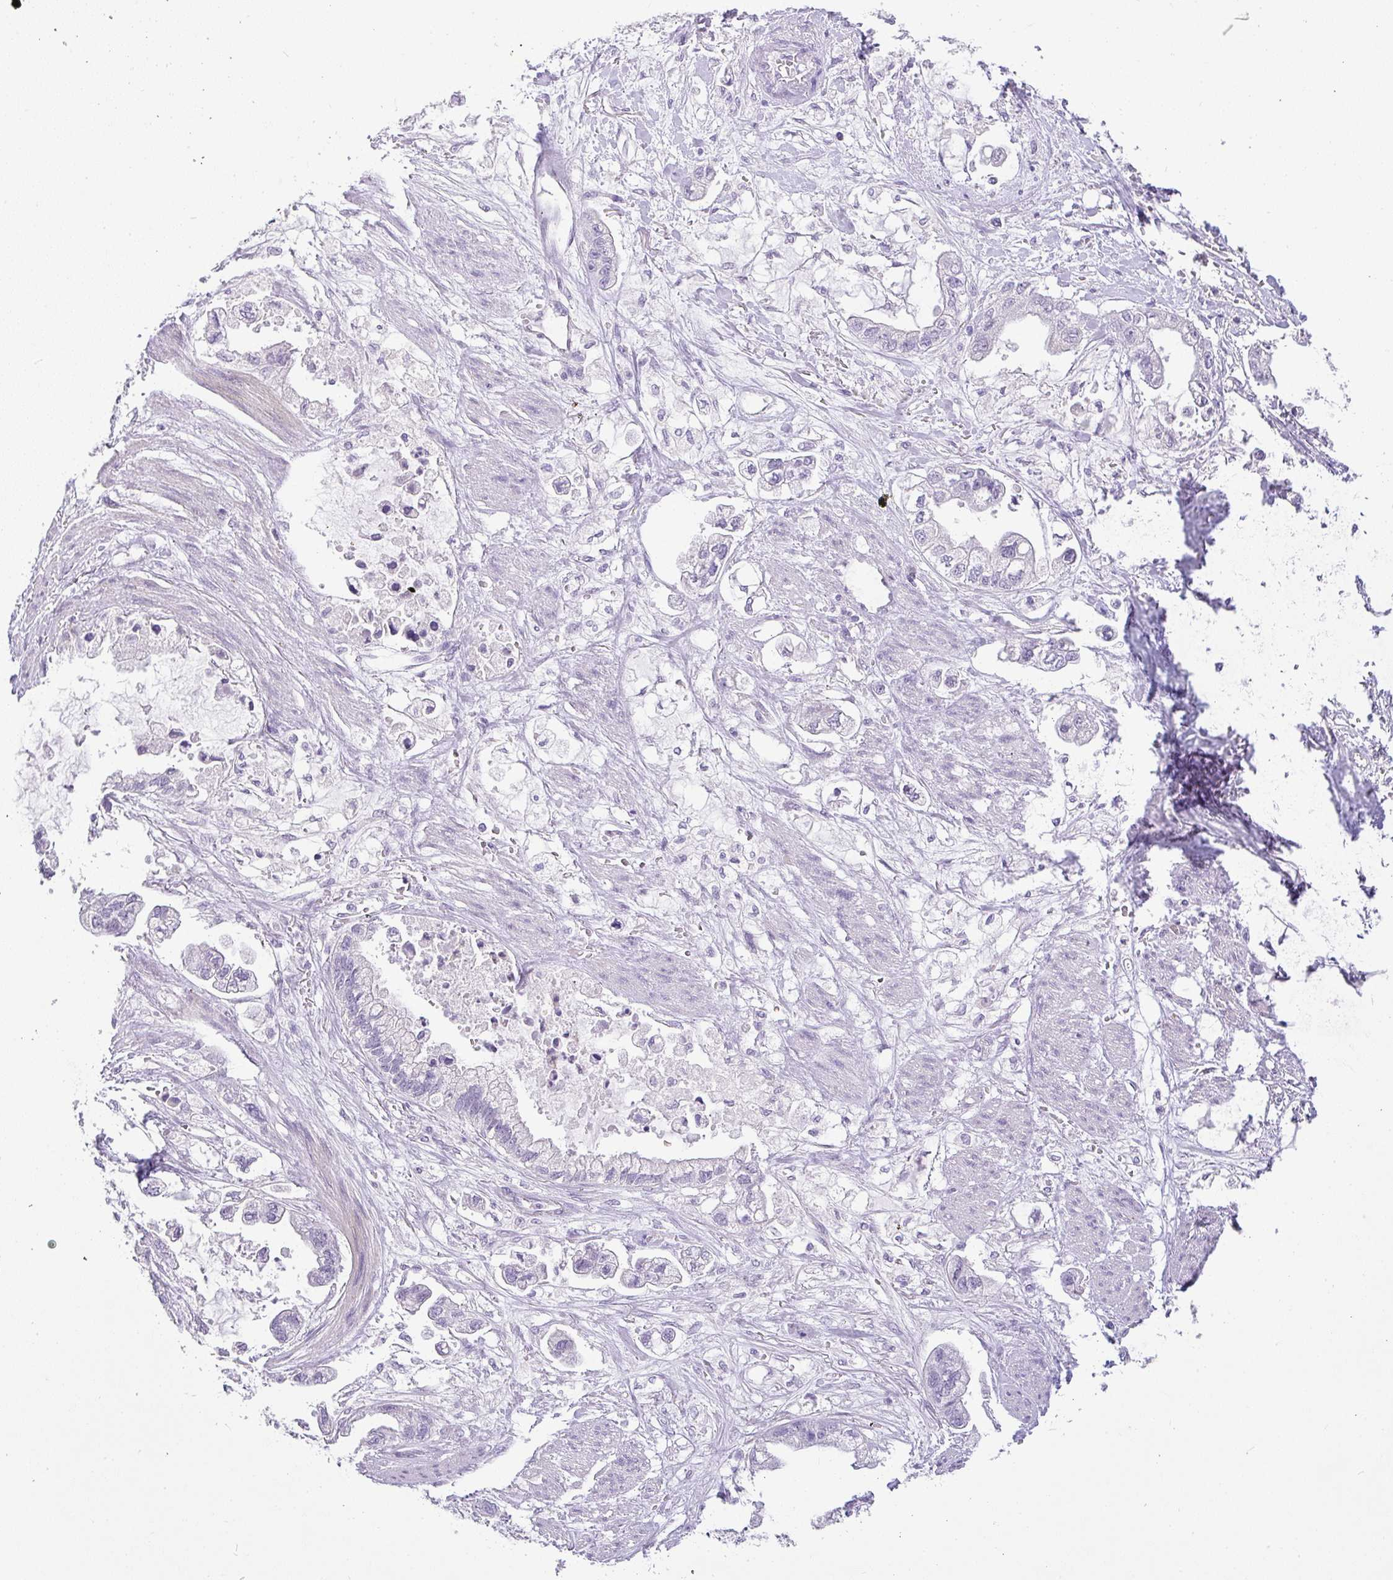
{"staining": {"intensity": "negative", "quantity": "none", "location": "none"}, "tissue": "stomach cancer", "cell_type": "Tumor cells", "image_type": "cancer", "snomed": [{"axis": "morphology", "description": "Adenocarcinoma, NOS"}, {"axis": "topography", "description": "Stomach"}], "caption": "Tumor cells show no significant protein expression in stomach cancer (adenocarcinoma).", "gene": "LIPE", "patient": {"sex": "male", "age": 62}}